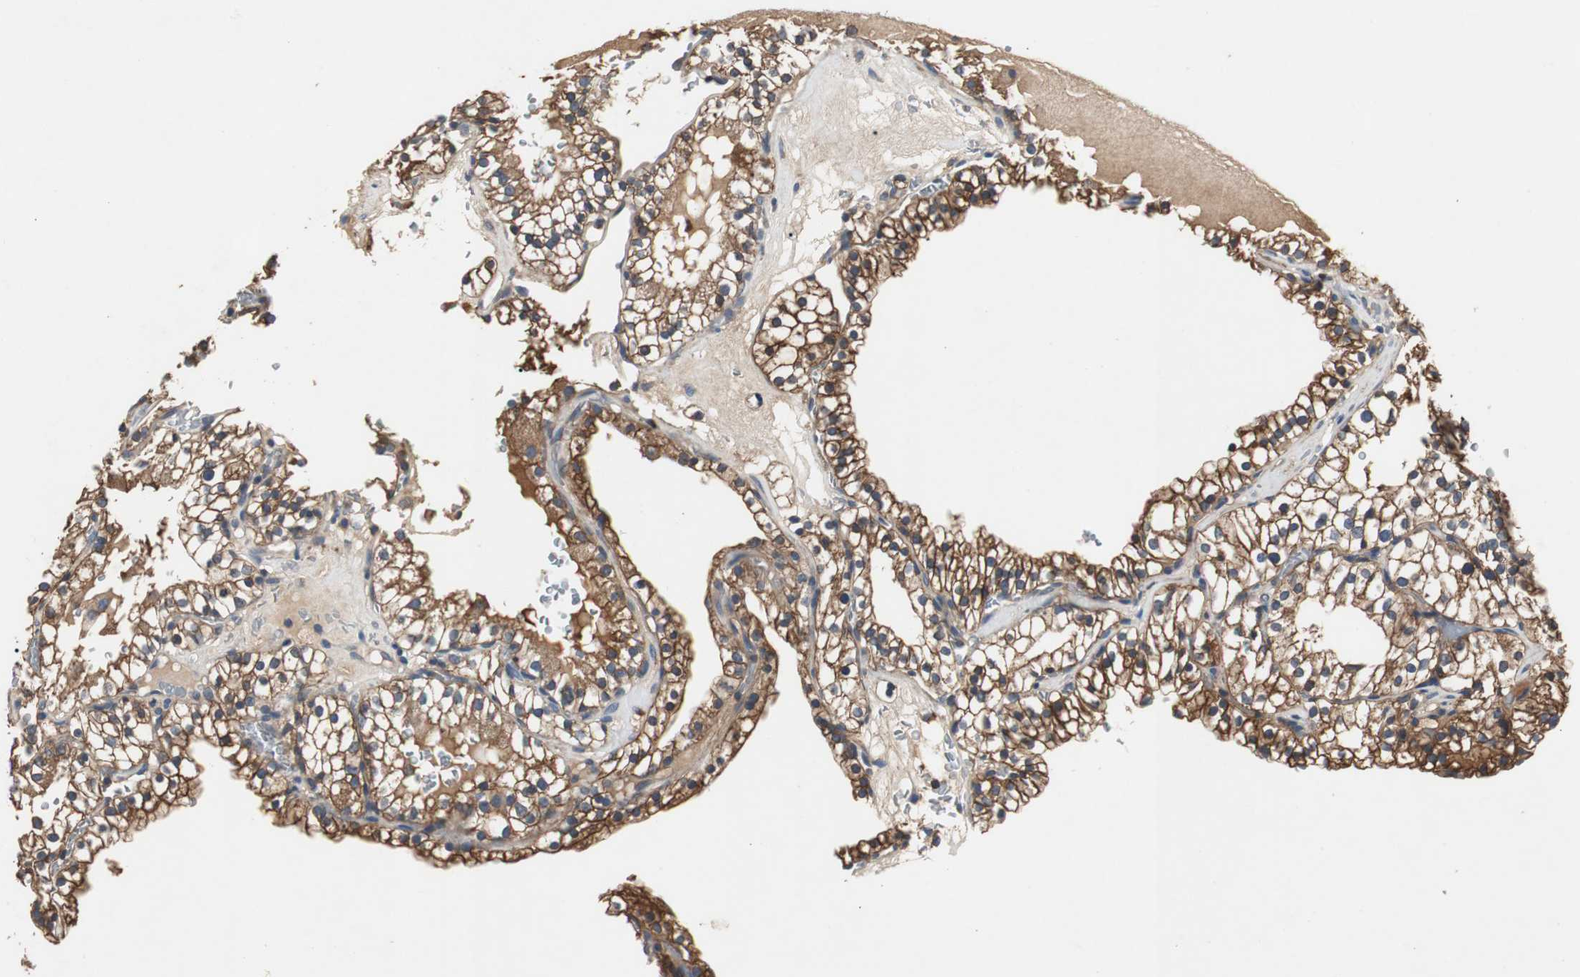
{"staining": {"intensity": "strong", "quantity": ">75%", "location": "cytoplasmic/membranous"}, "tissue": "renal cancer", "cell_type": "Tumor cells", "image_type": "cancer", "snomed": [{"axis": "morphology", "description": "Adenocarcinoma, NOS"}, {"axis": "topography", "description": "Kidney"}], "caption": "Adenocarcinoma (renal) stained for a protein (brown) shows strong cytoplasmic/membranous positive staining in approximately >75% of tumor cells.", "gene": "TNFRSF14", "patient": {"sex": "female", "age": 41}}